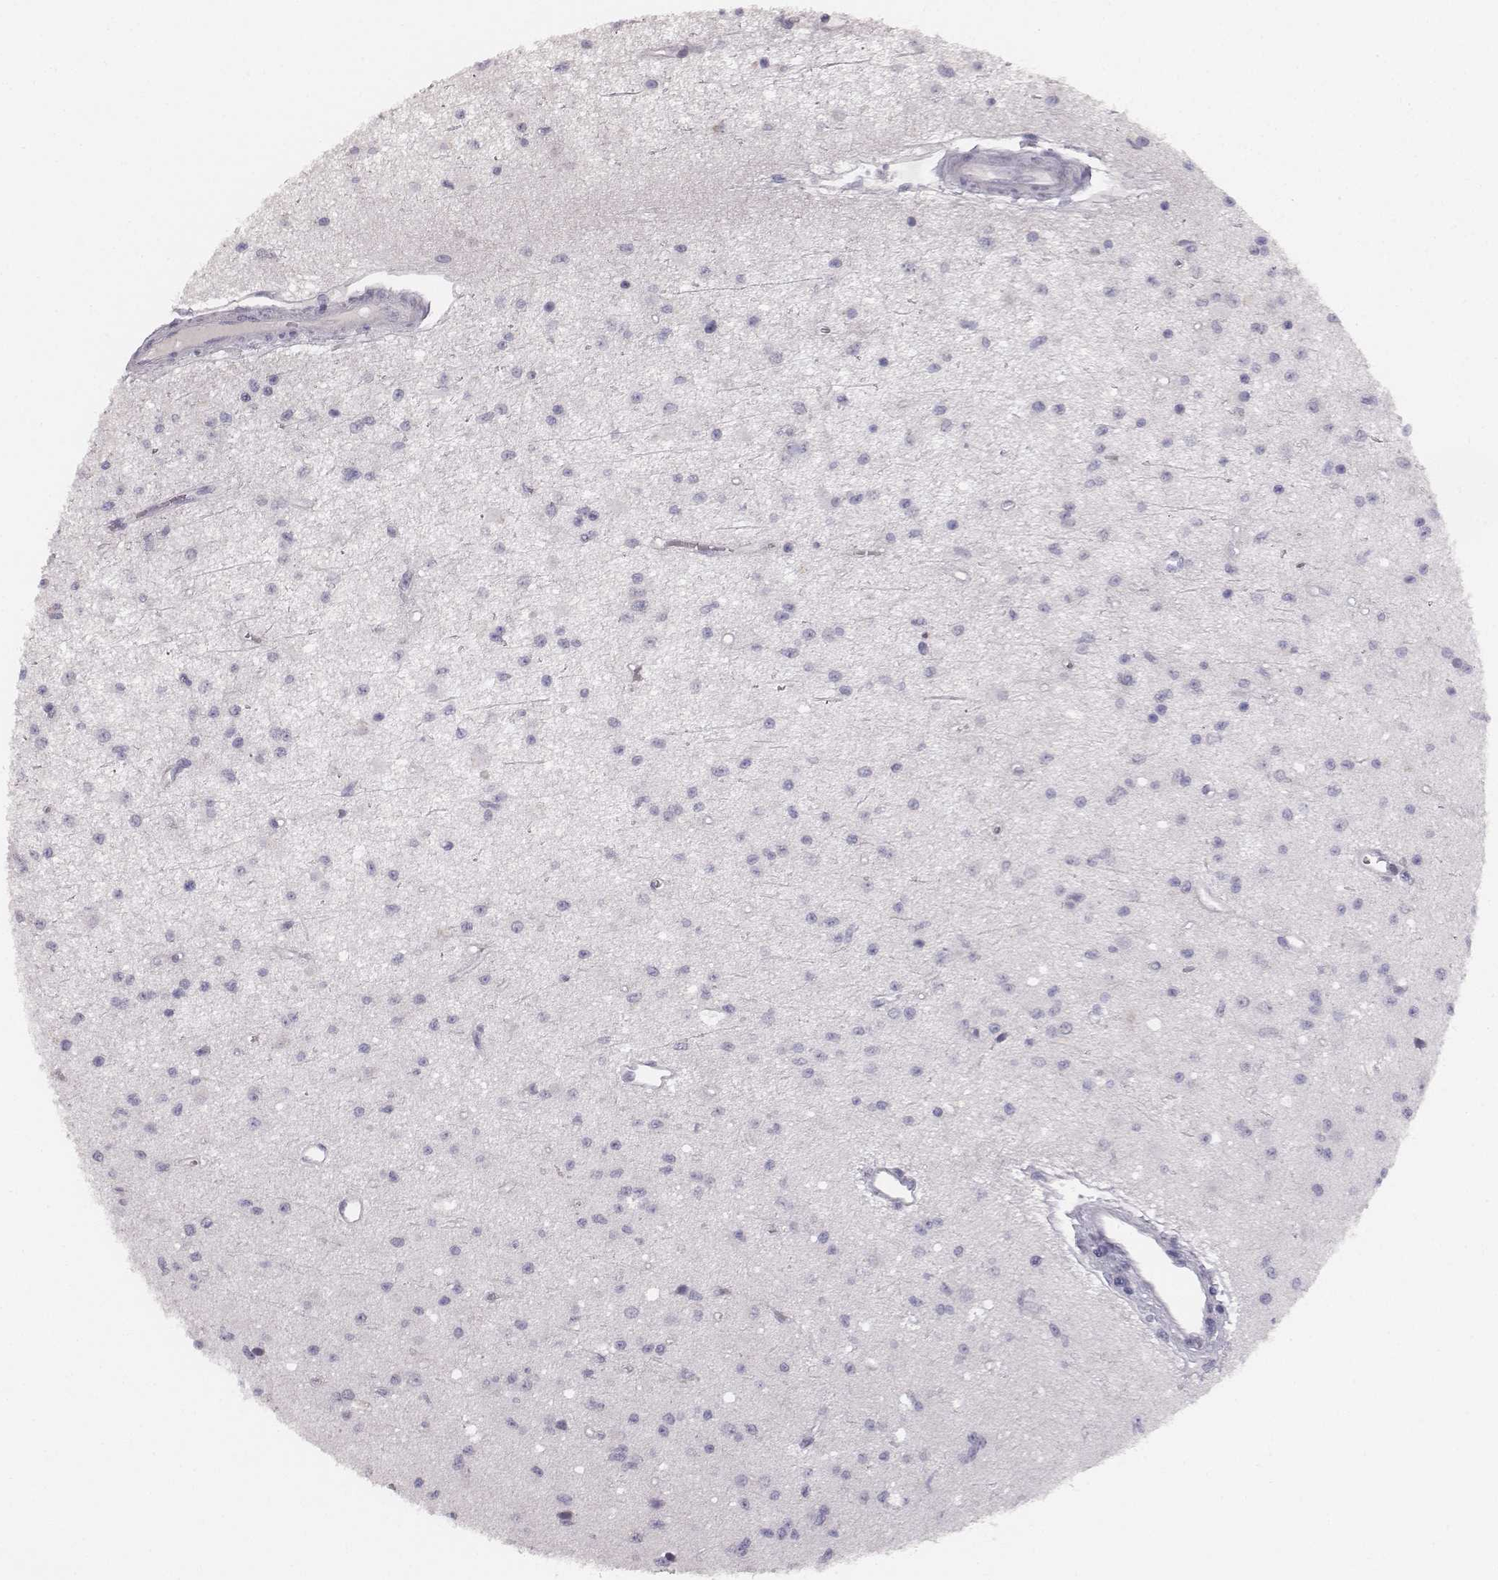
{"staining": {"intensity": "negative", "quantity": "none", "location": "none"}, "tissue": "glioma", "cell_type": "Tumor cells", "image_type": "cancer", "snomed": [{"axis": "morphology", "description": "Glioma, malignant, Low grade"}, {"axis": "topography", "description": "Brain"}], "caption": "The immunohistochemistry (IHC) photomicrograph has no significant expression in tumor cells of low-grade glioma (malignant) tissue.", "gene": "MYH6", "patient": {"sex": "female", "age": 45}}